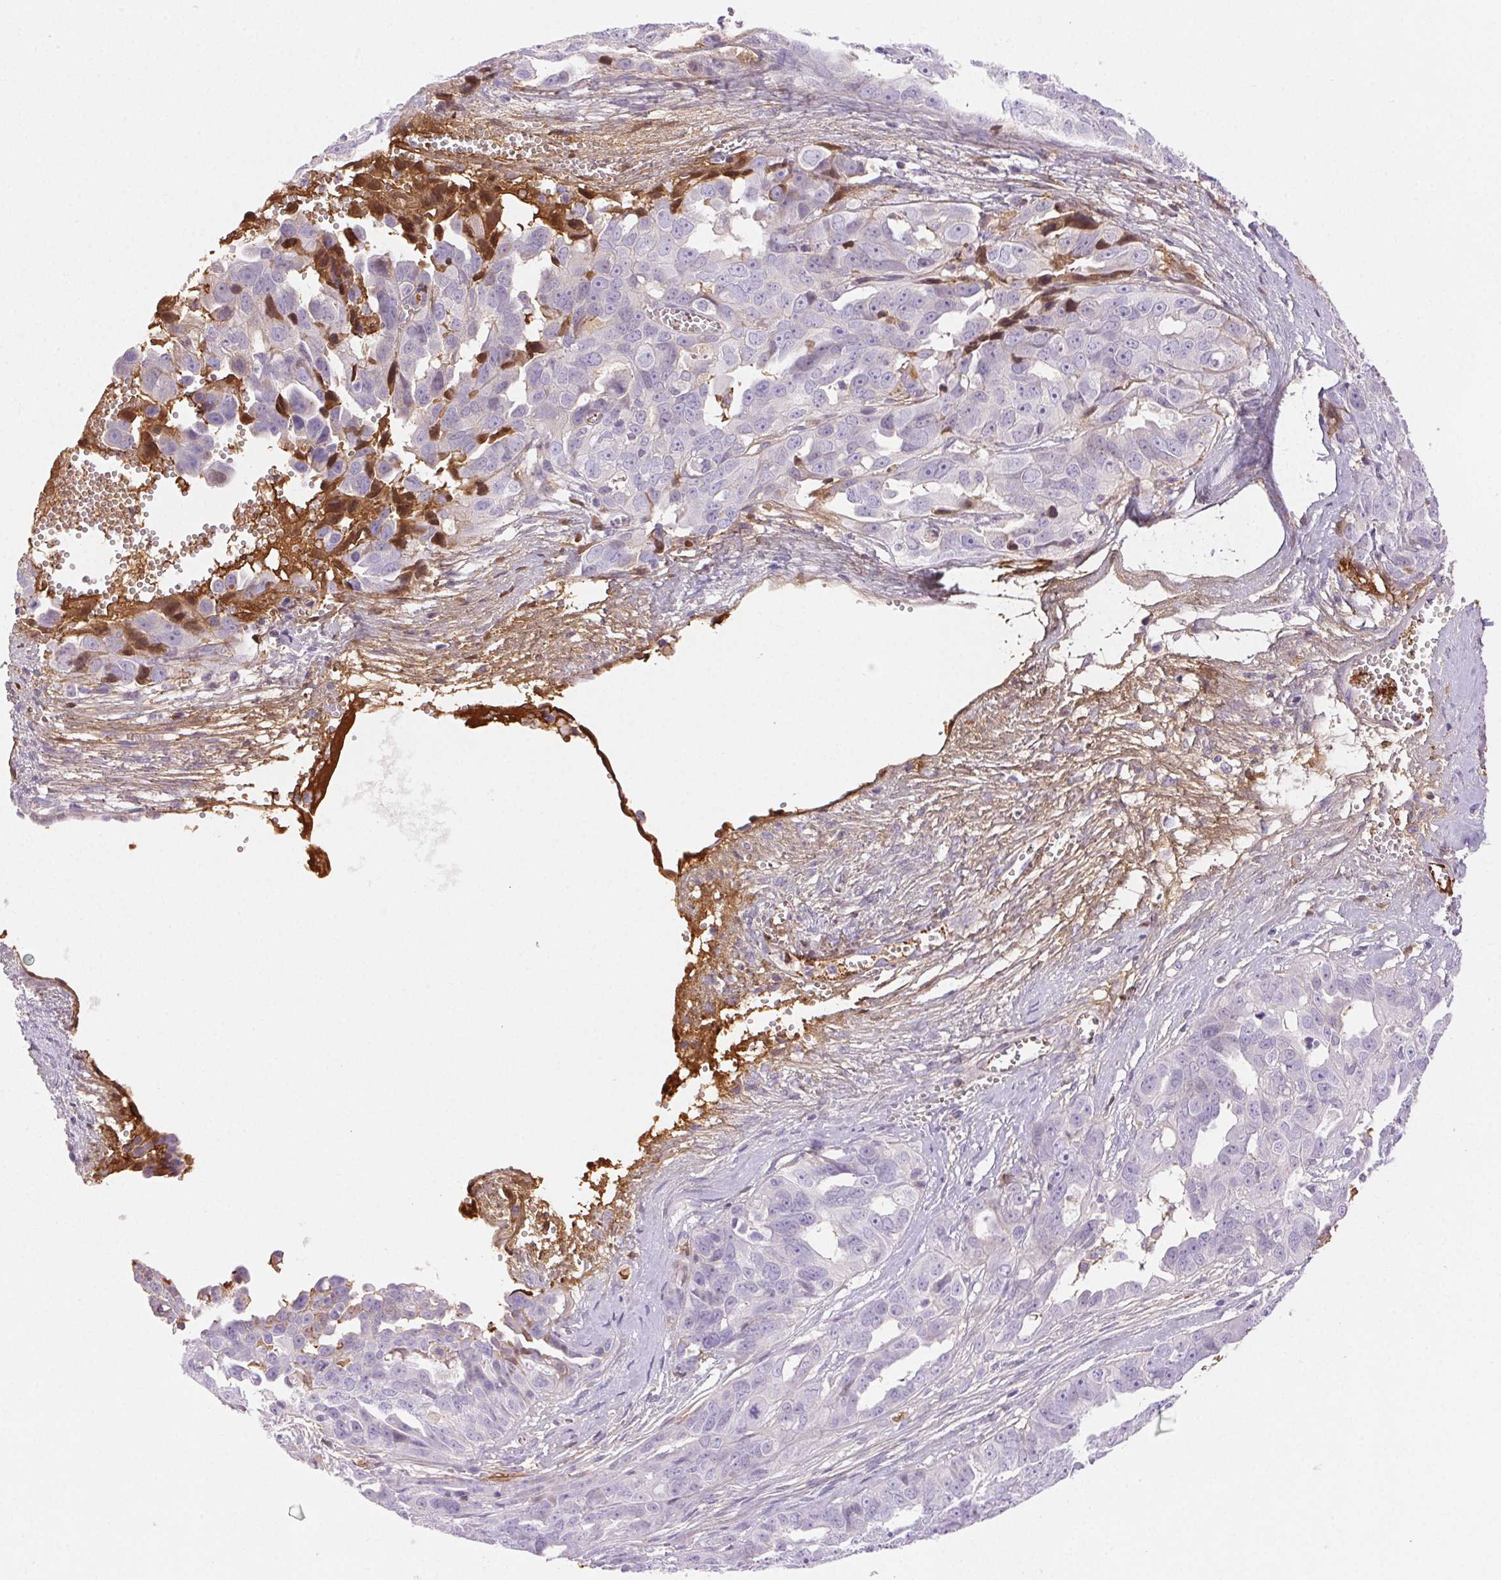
{"staining": {"intensity": "negative", "quantity": "none", "location": "none"}, "tissue": "ovarian cancer", "cell_type": "Tumor cells", "image_type": "cancer", "snomed": [{"axis": "morphology", "description": "Carcinoma, endometroid"}, {"axis": "topography", "description": "Ovary"}], "caption": "The histopathology image displays no staining of tumor cells in ovarian cancer (endometroid carcinoma). (Brightfield microscopy of DAB immunohistochemistry at high magnification).", "gene": "FGA", "patient": {"sex": "female", "age": 70}}